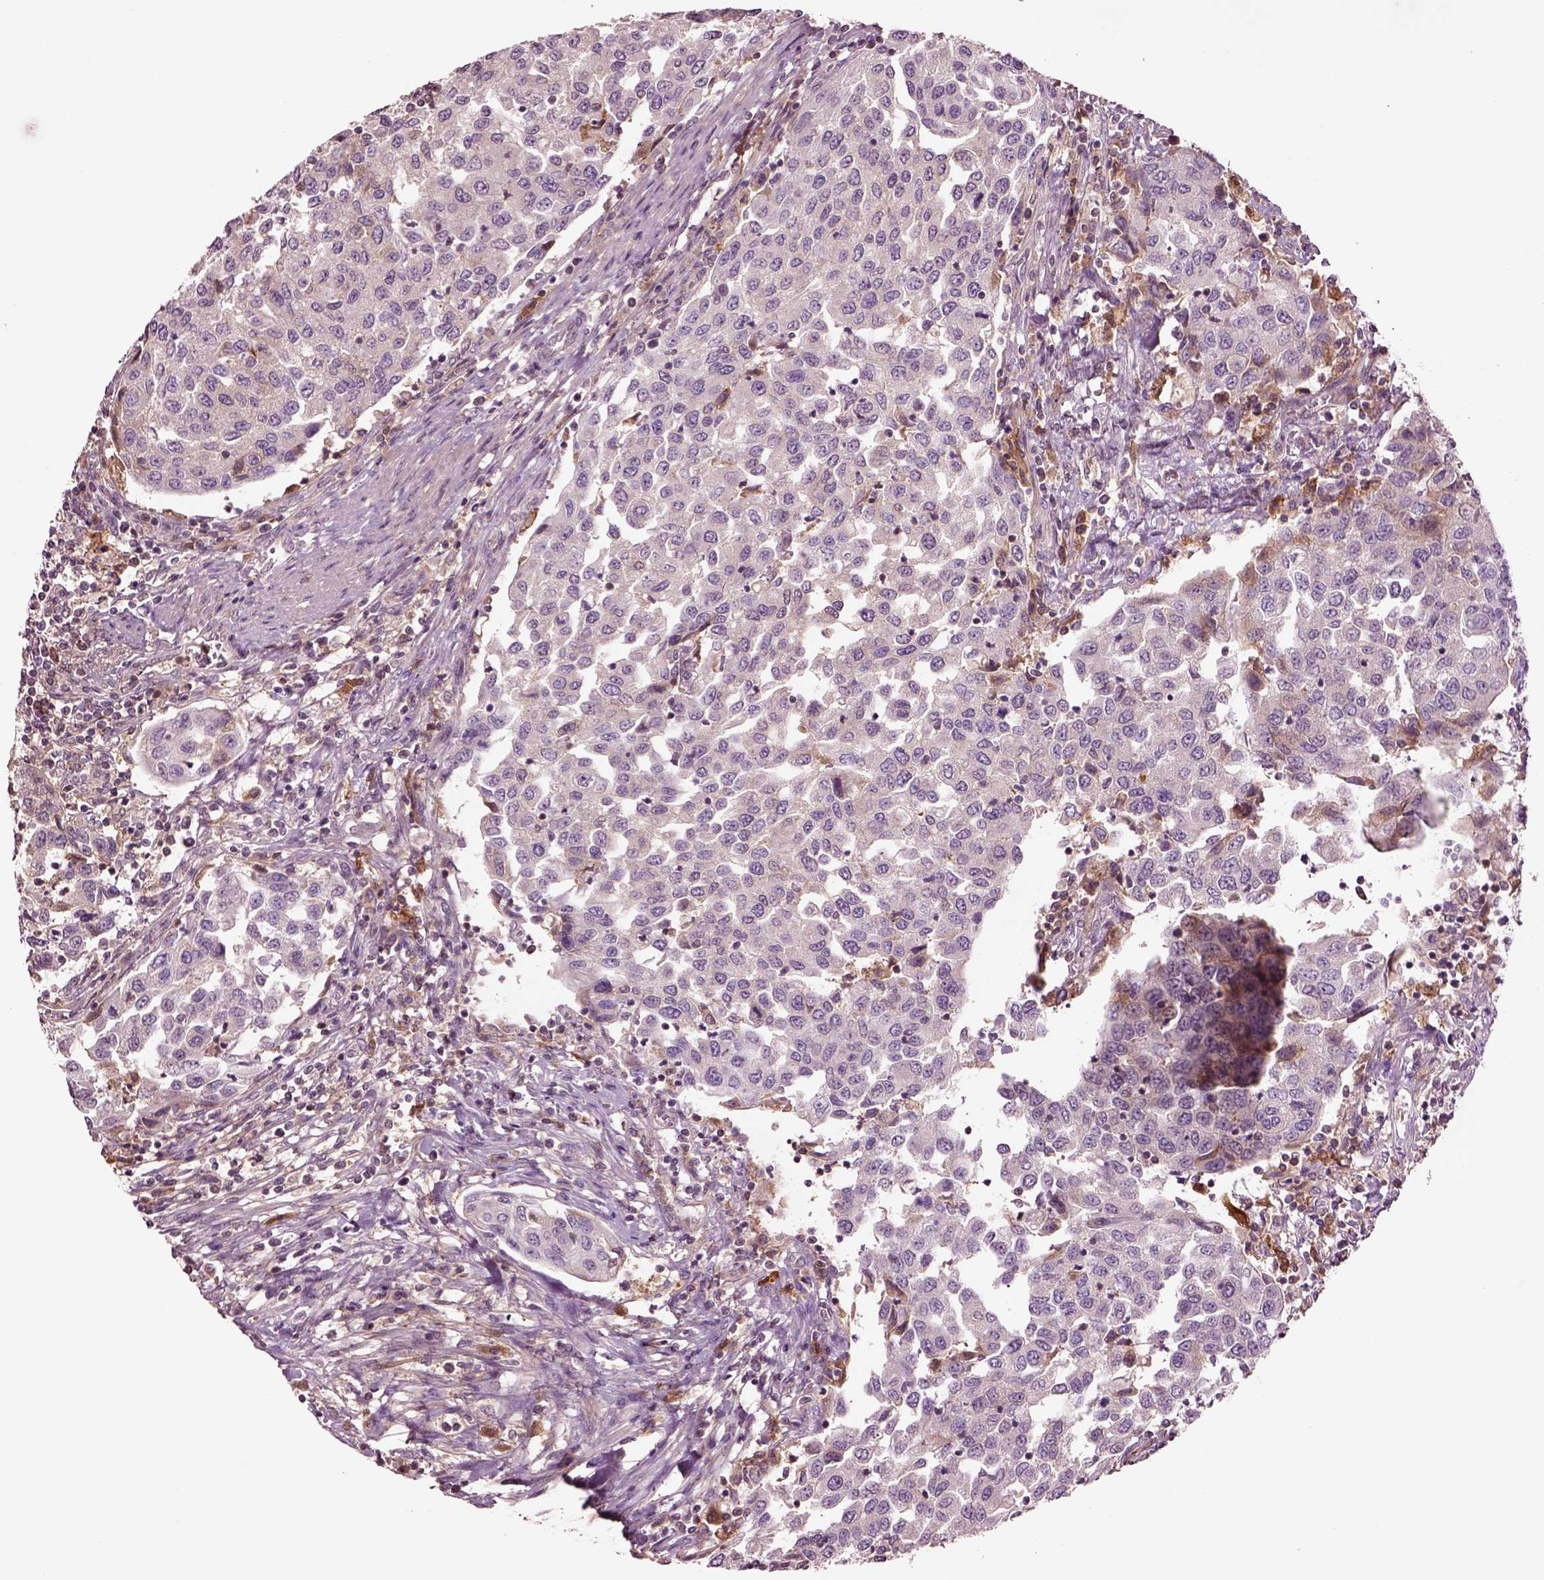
{"staining": {"intensity": "negative", "quantity": "none", "location": "none"}, "tissue": "urothelial cancer", "cell_type": "Tumor cells", "image_type": "cancer", "snomed": [{"axis": "morphology", "description": "Urothelial carcinoma, High grade"}, {"axis": "topography", "description": "Urinary bladder"}], "caption": "Tumor cells are negative for protein expression in human urothelial cancer.", "gene": "MDP1", "patient": {"sex": "female", "age": 78}}